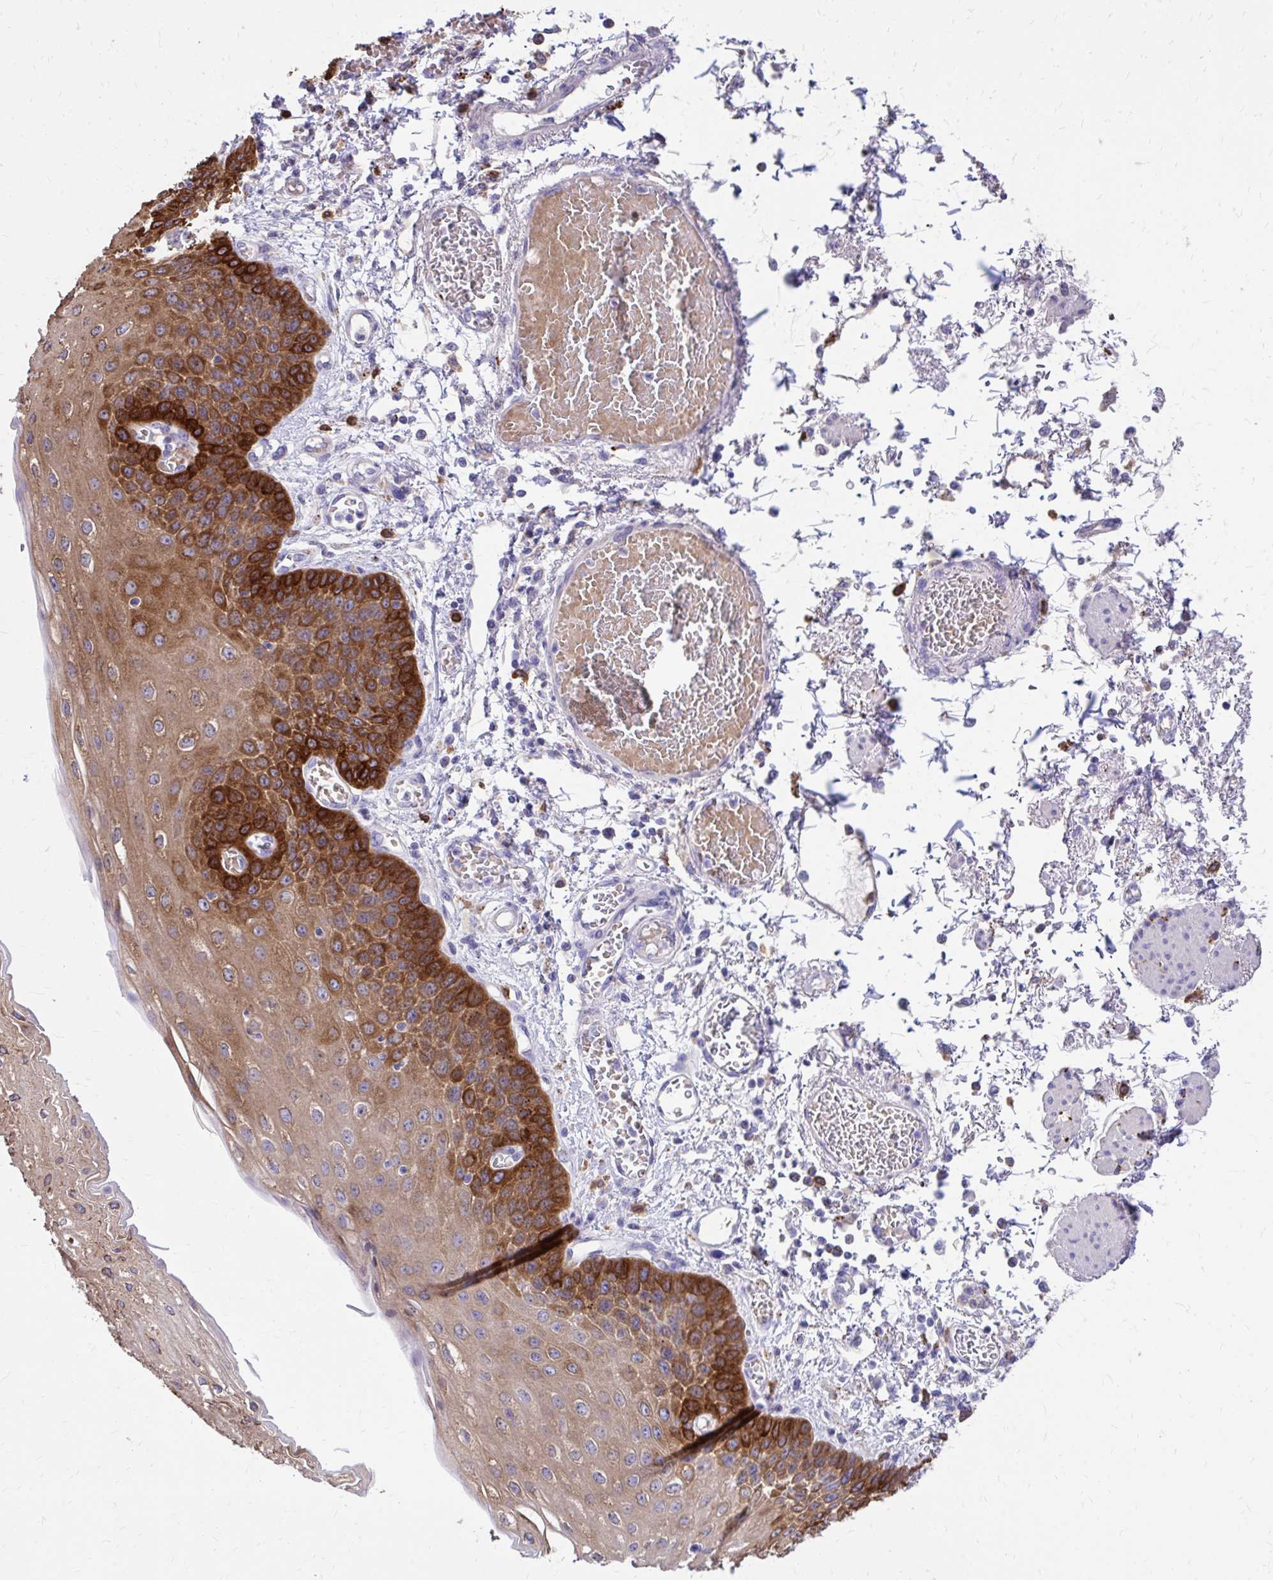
{"staining": {"intensity": "strong", "quantity": "25%-75%", "location": "cytoplasmic/membranous"}, "tissue": "esophagus", "cell_type": "Squamous epithelial cells", "image_type": "normal", "snomed": [{"axis": "morphology", "description": "Normal tissue, NOS"}, {"axis": "morphology", "description": "Adenocarcinoma, NOS"}, {"axis": "topography", "description": "Esophagus"}], "caption": "IHC (DAB) staining of unremarkable esophagus reveals strong cytoplasmic/membranous protein positivity in about 25%-75% of squamous epithelial cells.", "gene": "EPB41L1", "patient": {"sex": "male", "age": 81}}